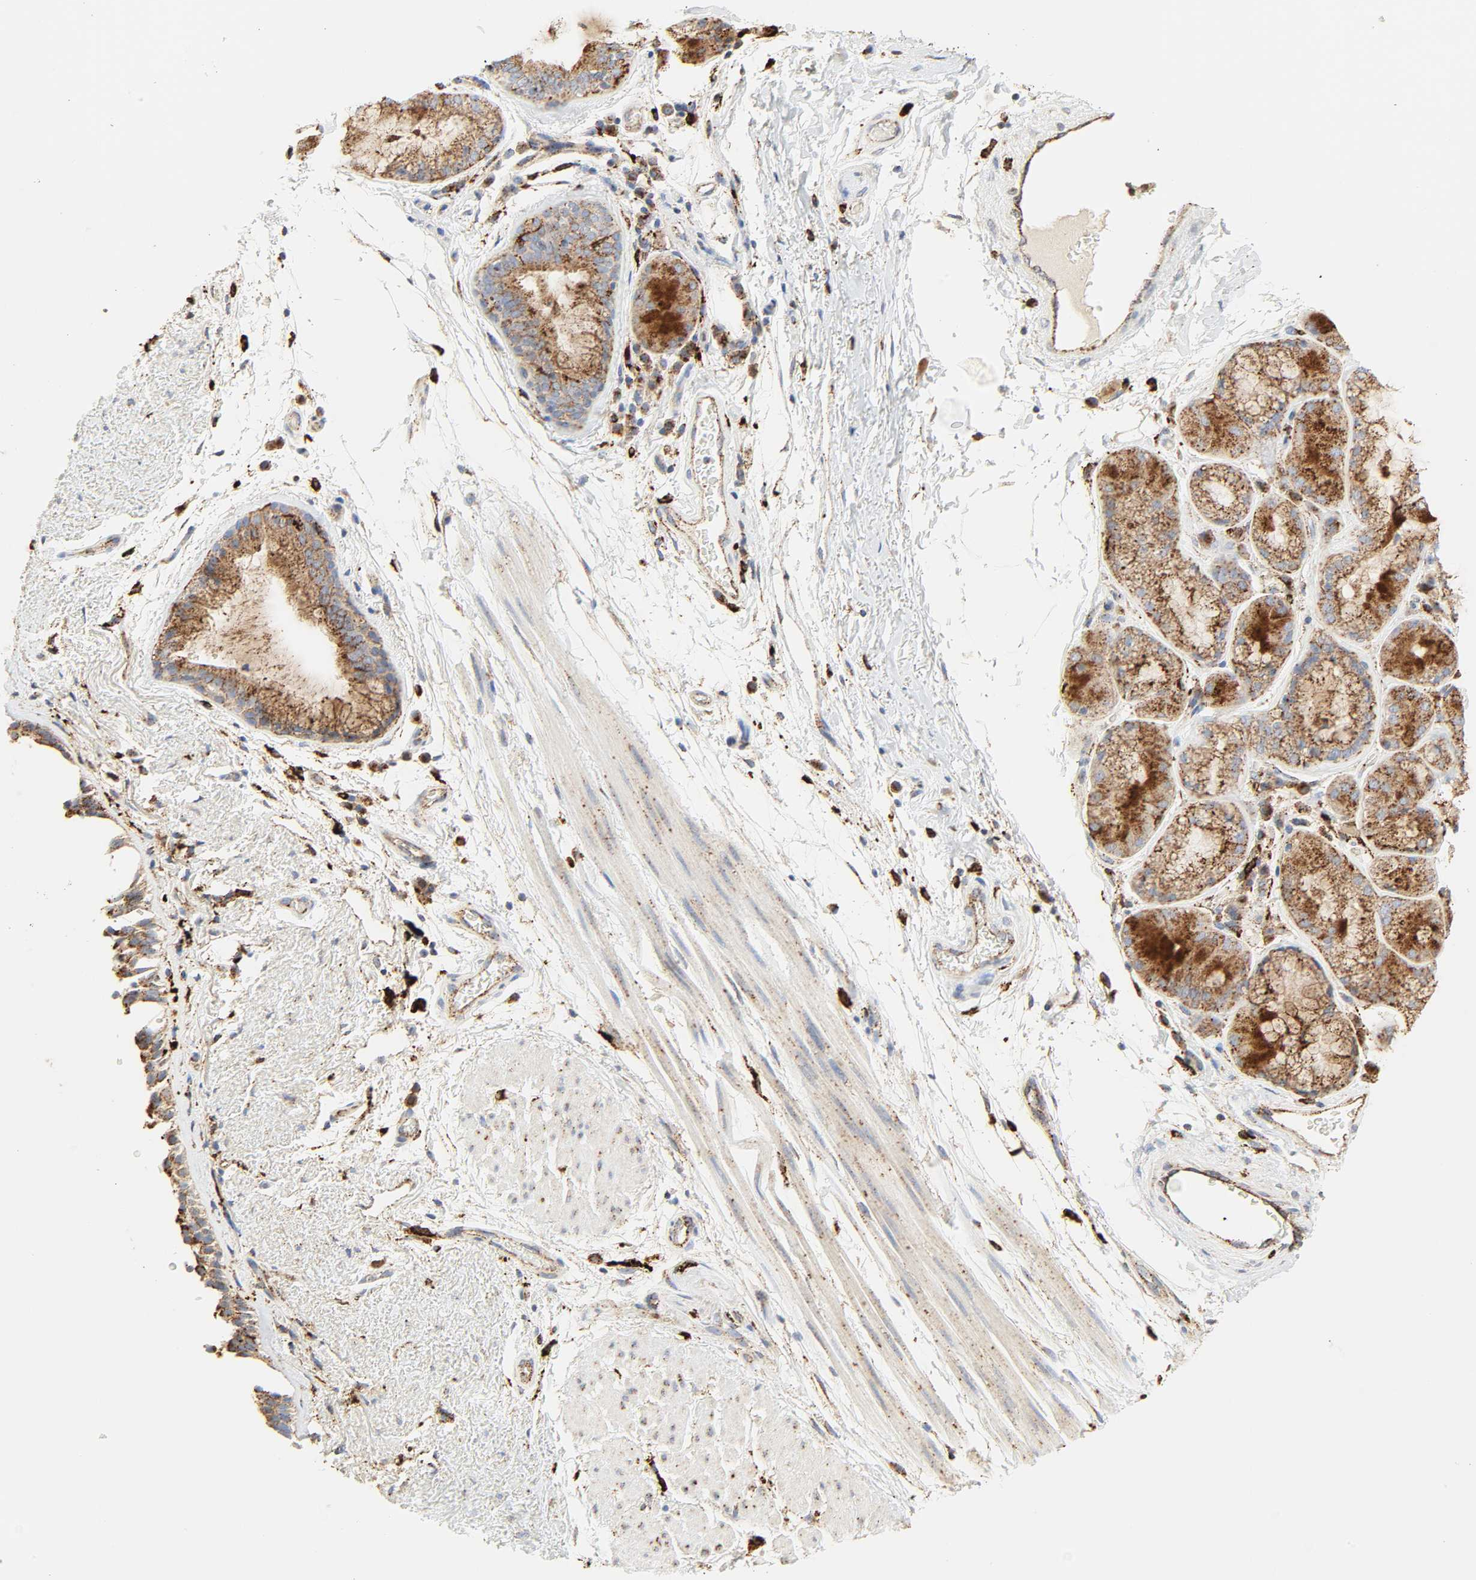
{"staining": {"intensity": "strong", "quantity": ">75%", "location": "cytoplasmic/membranous"}, "tissue": "bronchus", "cell_type": "Respiratory epithelial cells", "image_type": "normal", "snomed": [{"axis": "morphology", "description": "Normal tissue, NOS"}, {"axis": "topography", "description": "Bronchus"}], "caption": "This micrograph reveals immunohistochemistry (IHC) staining of unremarkable human bronchus, with high strong cytoplasmic/membranous expression in about >75% of respiratory epithelial cells.", "gene": "PSAP", "patient": {"sex": "female", "age": 54}}